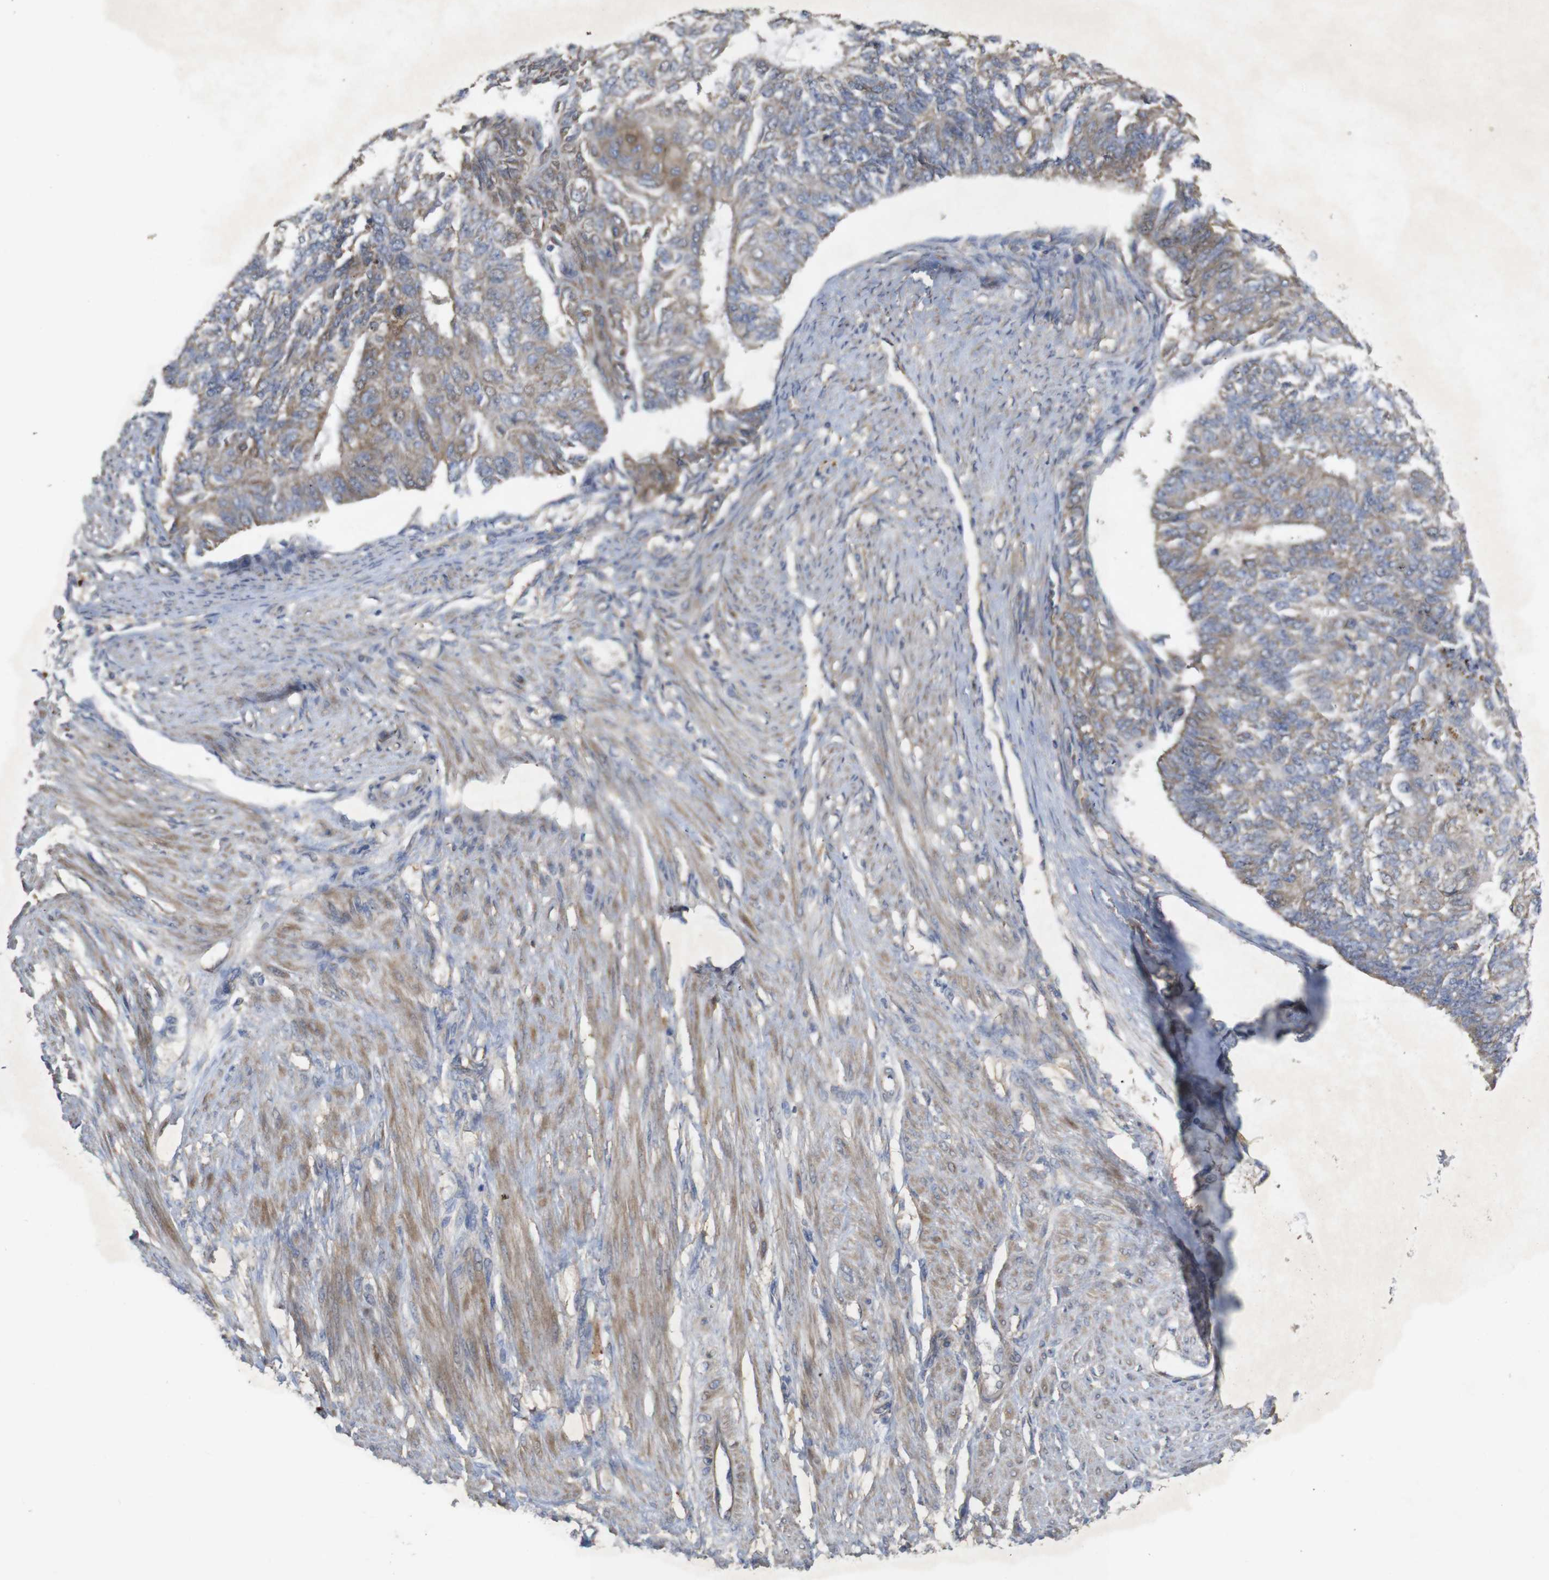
{"staining": {"intensity": "weak", "quantity": ">75%", "location": "cytoplasmic/membranous"}, "tissue": "endometrial cancer", "cell_type": "Tumor cells", "image_type": "cancer", "snomed": [{"axis": "morphology", "description": "Adenocarcinoma, NOS"}, {"axis": "topography", "description": "Endometrium"}], "caption": "Brown immunohistochemical staining in endometrial cancer displays weak cytoplasmic/membranous positivity in about >75% of tumor cells. (DAB (3,3'-diaminobenzidine) = brown stain, brightfield microscopy at high magnification).", "gene": "KCNS3", "patient": {"sex": "female", "age": 32}}